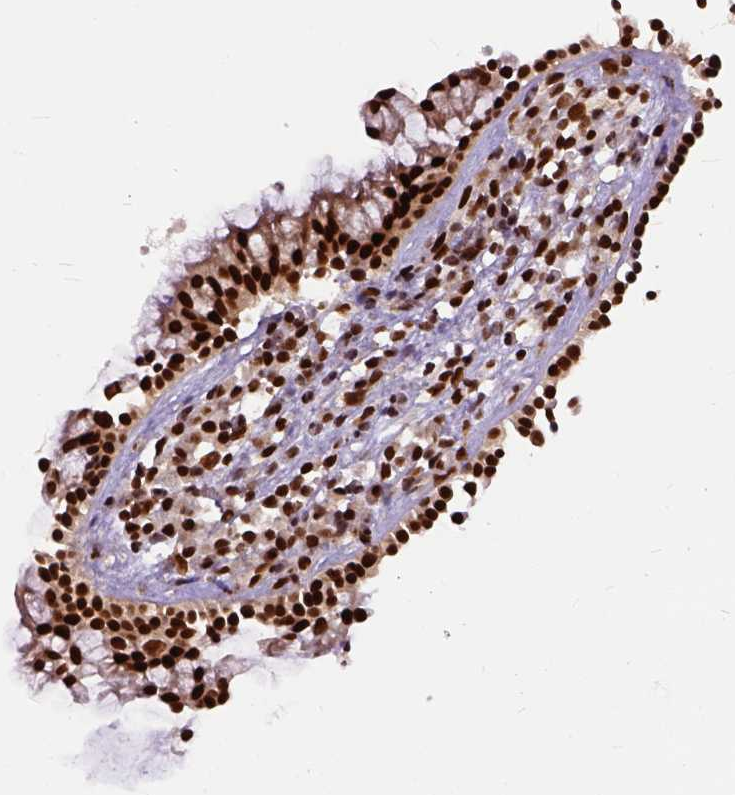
{"staining": {"intensity": "strong", "quantity": ">75%", "location": "nuclear"}, "tissue": "nasopharynx", "cell_type": "Respiratory epithelial cells", "image_type": "normal", "snomed": [{"axis": "morphology", "description": "Normal tissue, NOS"}, {"axis": "topography", "description": "Nasopharynx"}], "caption": "Respiratory epithelial cells reveal high levels of strong nuclear staining in about >75% of cells in benign human nasopharynx.", "gene": "NACC1", "patient": {"sex": "male", "age": 77}}